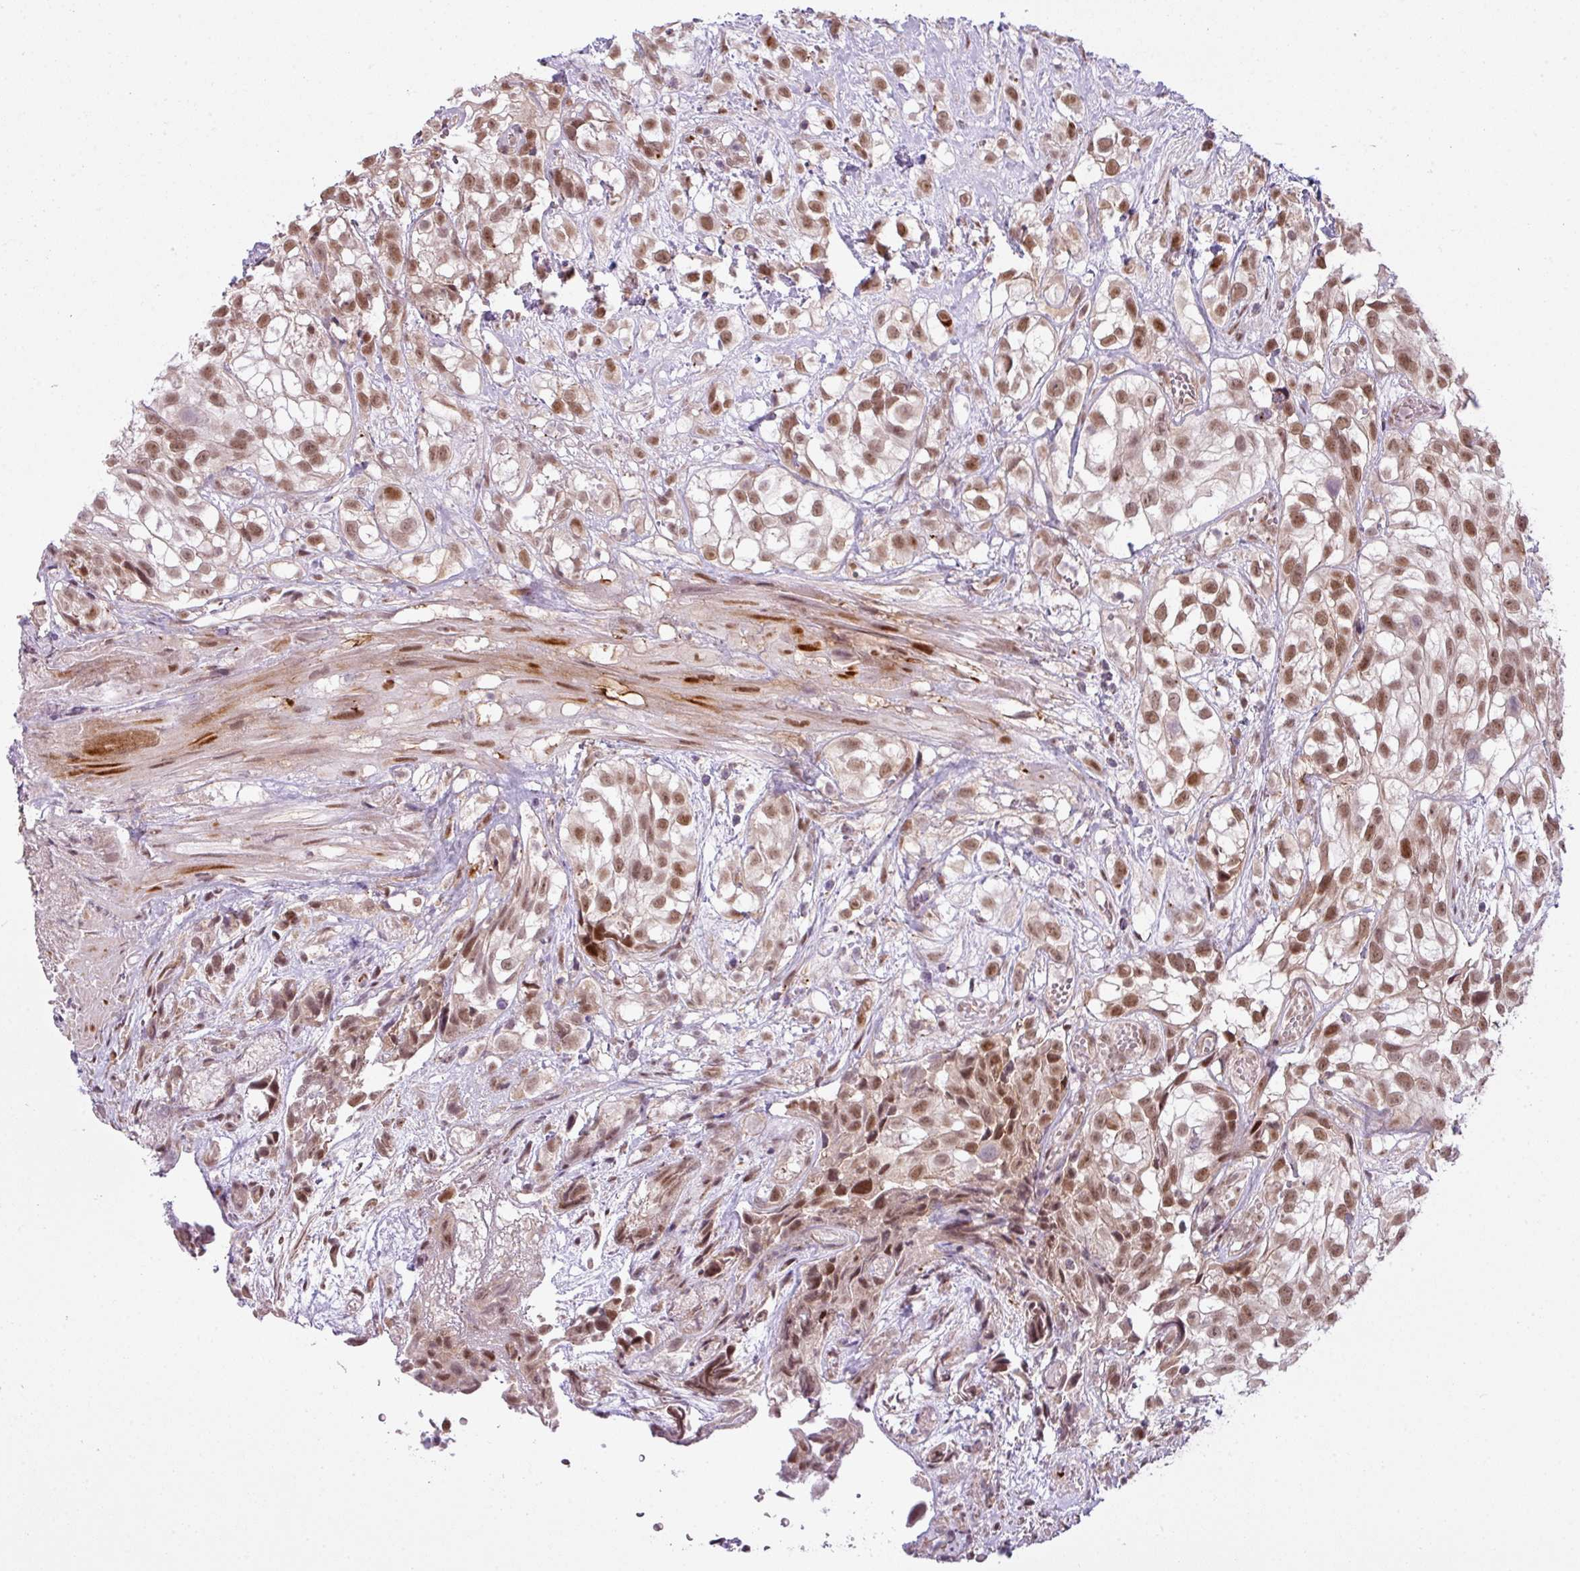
{"staining": {"intensity": "moderate", "quantity": ">75%", "location": "nuclear"}, "tissue": "urothelial cancer", "cell_type": "Tumor cells", "image_type": "cancer", "snomed": [{"axis": "morphology", "description": "Urothelial carcinoma, High grade"}, {"axis": "topography", "description": "Urinary bladder"}], "caption": "A histopathology image of human urothelial cancer stained for a protein displays moderate nuclear brown staining in tumor cells.", "gene": "ZC2HC1C", "patient": {"sex": "male", "age": 56}}